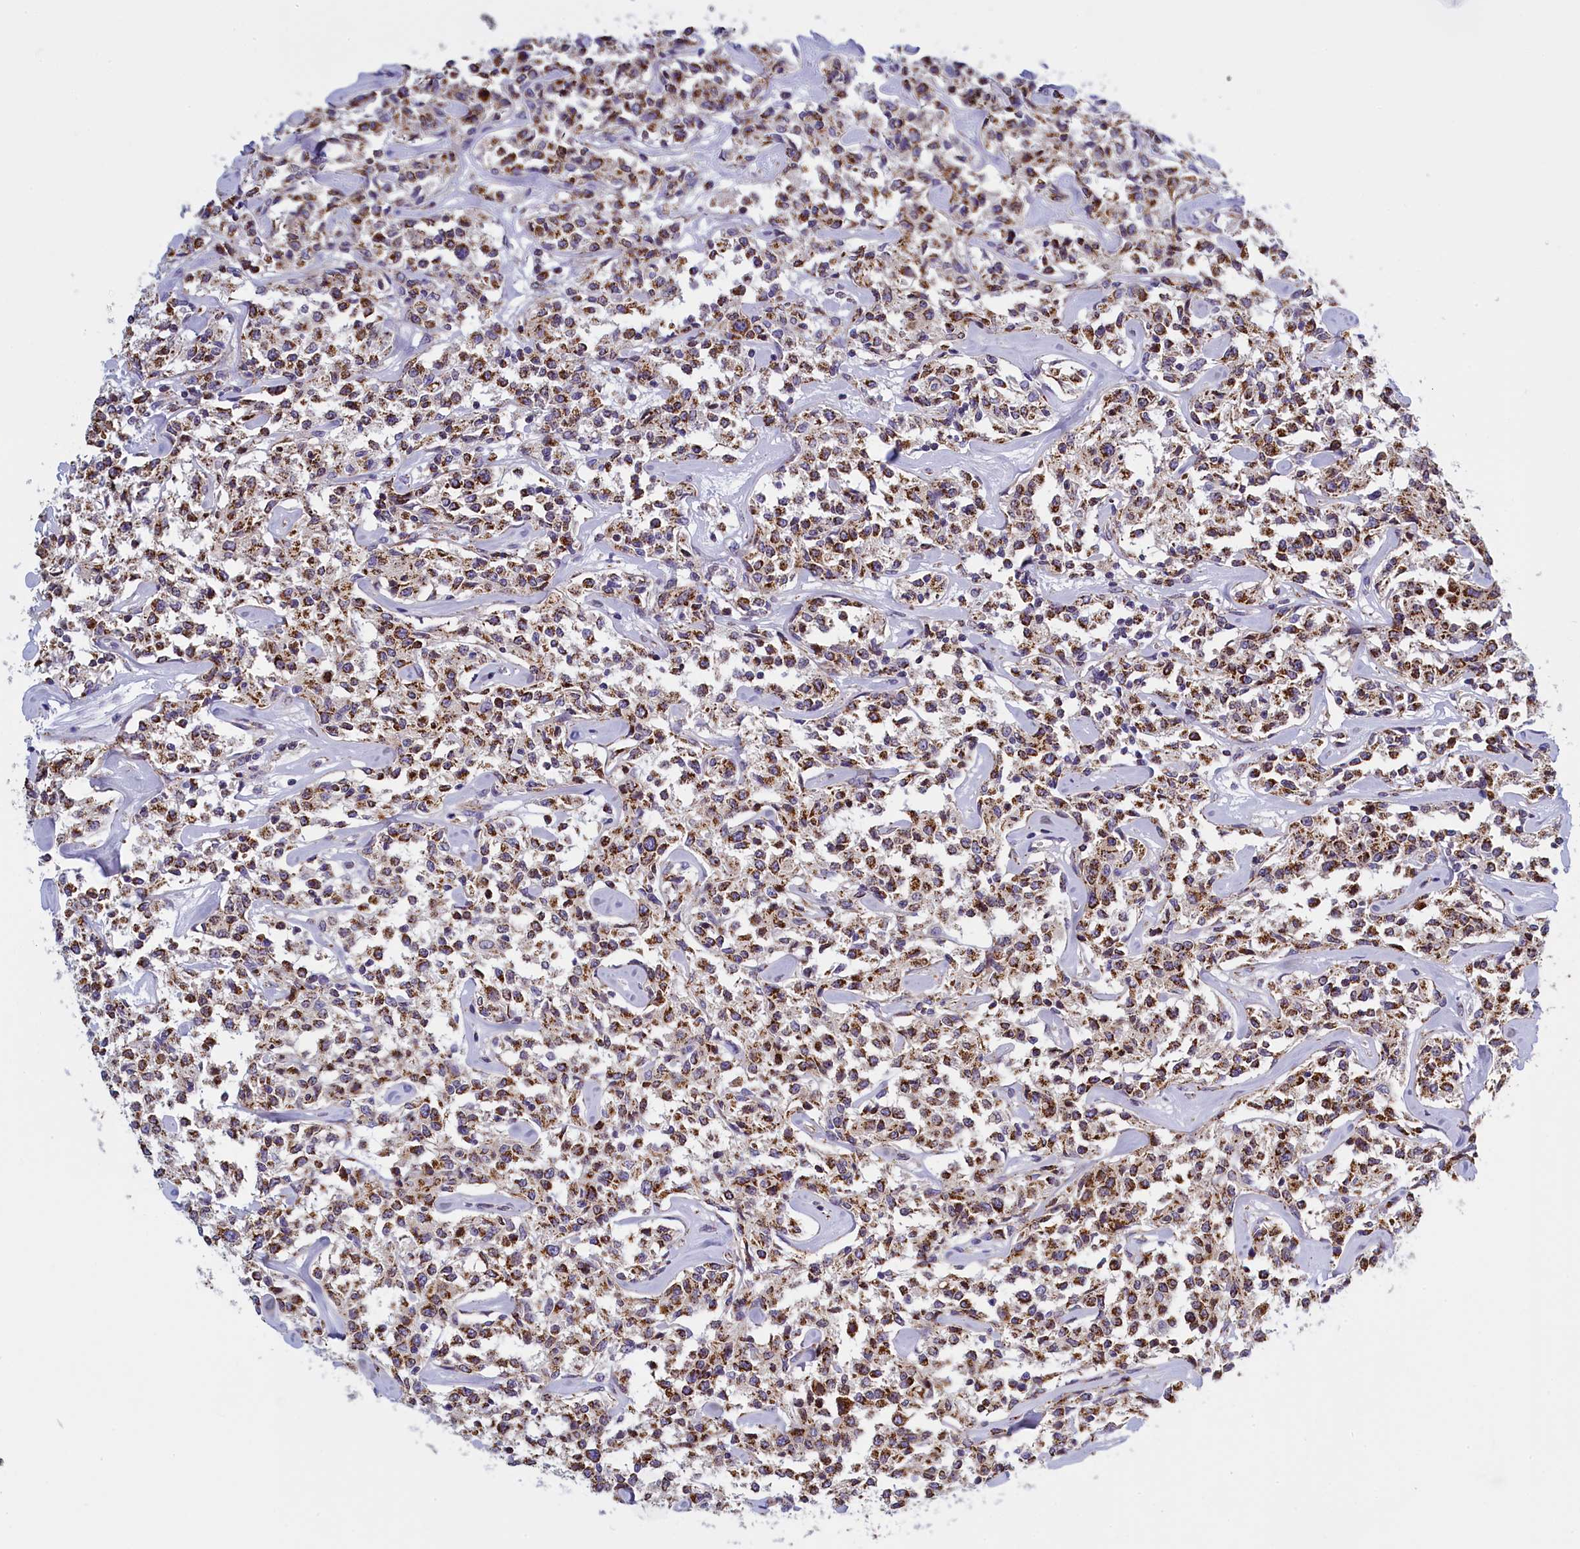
{"staining": {"intensity": "moderate", "quantity": ">75%", "location": "cytoplasmic/membranous"}, "tissue": "lymphoma", "cell_type": "Tumor cells", "image_type": "cancer", "snomed": [{"axis": "morphology", "description": "Malignant lymphoma, non-Hodgkin's type, Low grade"}, {"axis": "topography", "description": "Small intestine"}], "caption": "Lymphoma was stained to show a protein in brown. There is medium levels of moderate cytoplasmic/membranous staining in approximately >75% of tumor cells.", "gene": "IFT122", "patient": {"sex": "female", "age": 59}}